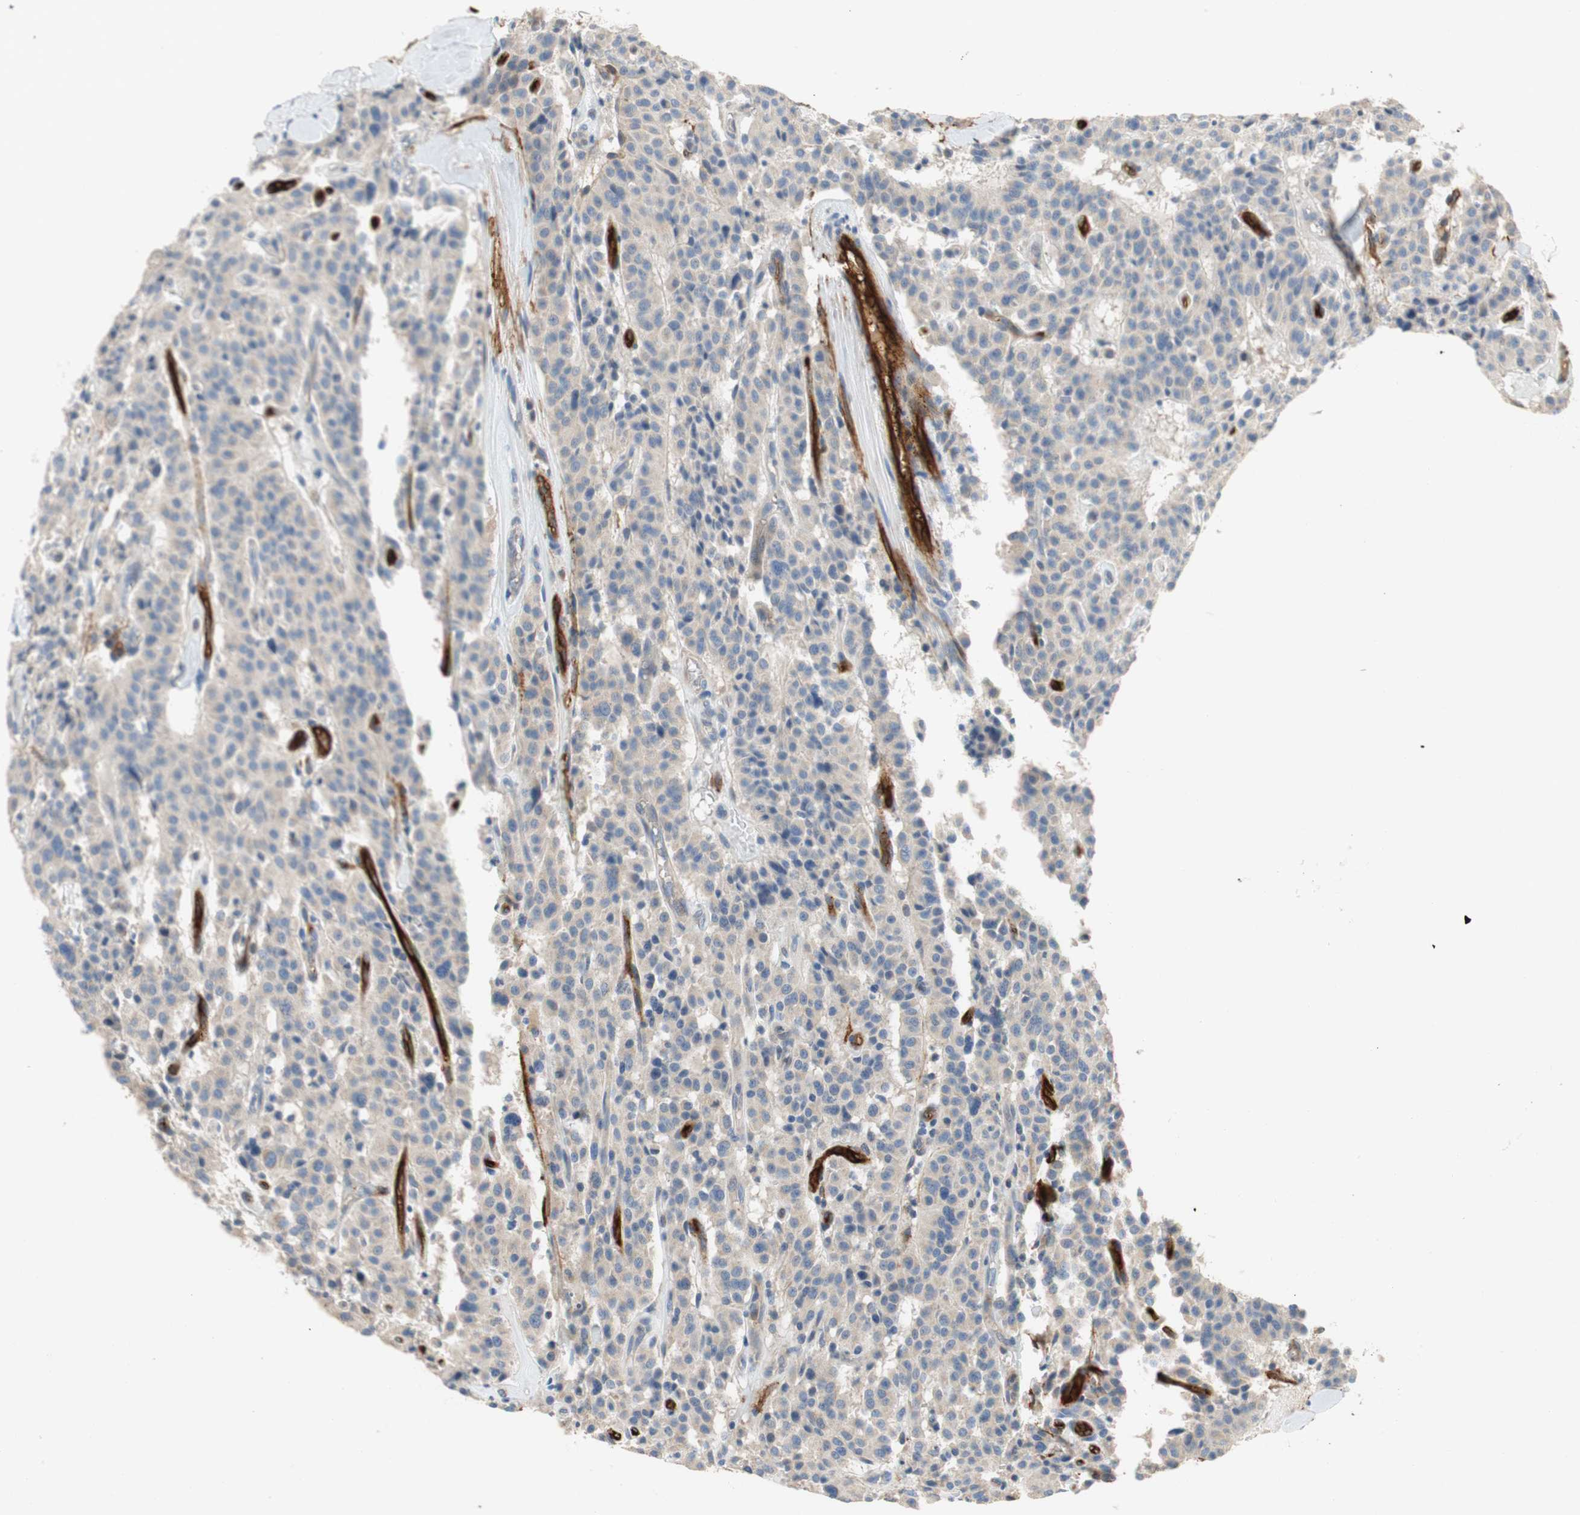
{"staining": {"intensity": "negative", "quantity": "none", "location": "none"}, "tissue": "carcinoid", "cell_type": "Tumor cells", "image_type": "cancer", "snomed": [{"axis": "morphology", "description": "Carcinoid, malignant, NOS"}, {"axis": "topography", "description": "Lung"}], "caption": "This is an IHC image of carcinoid (malignant). There is no staining in tumor cells.", "gene": "ALPL", "patient": {"sex": "male", "age": 30}}